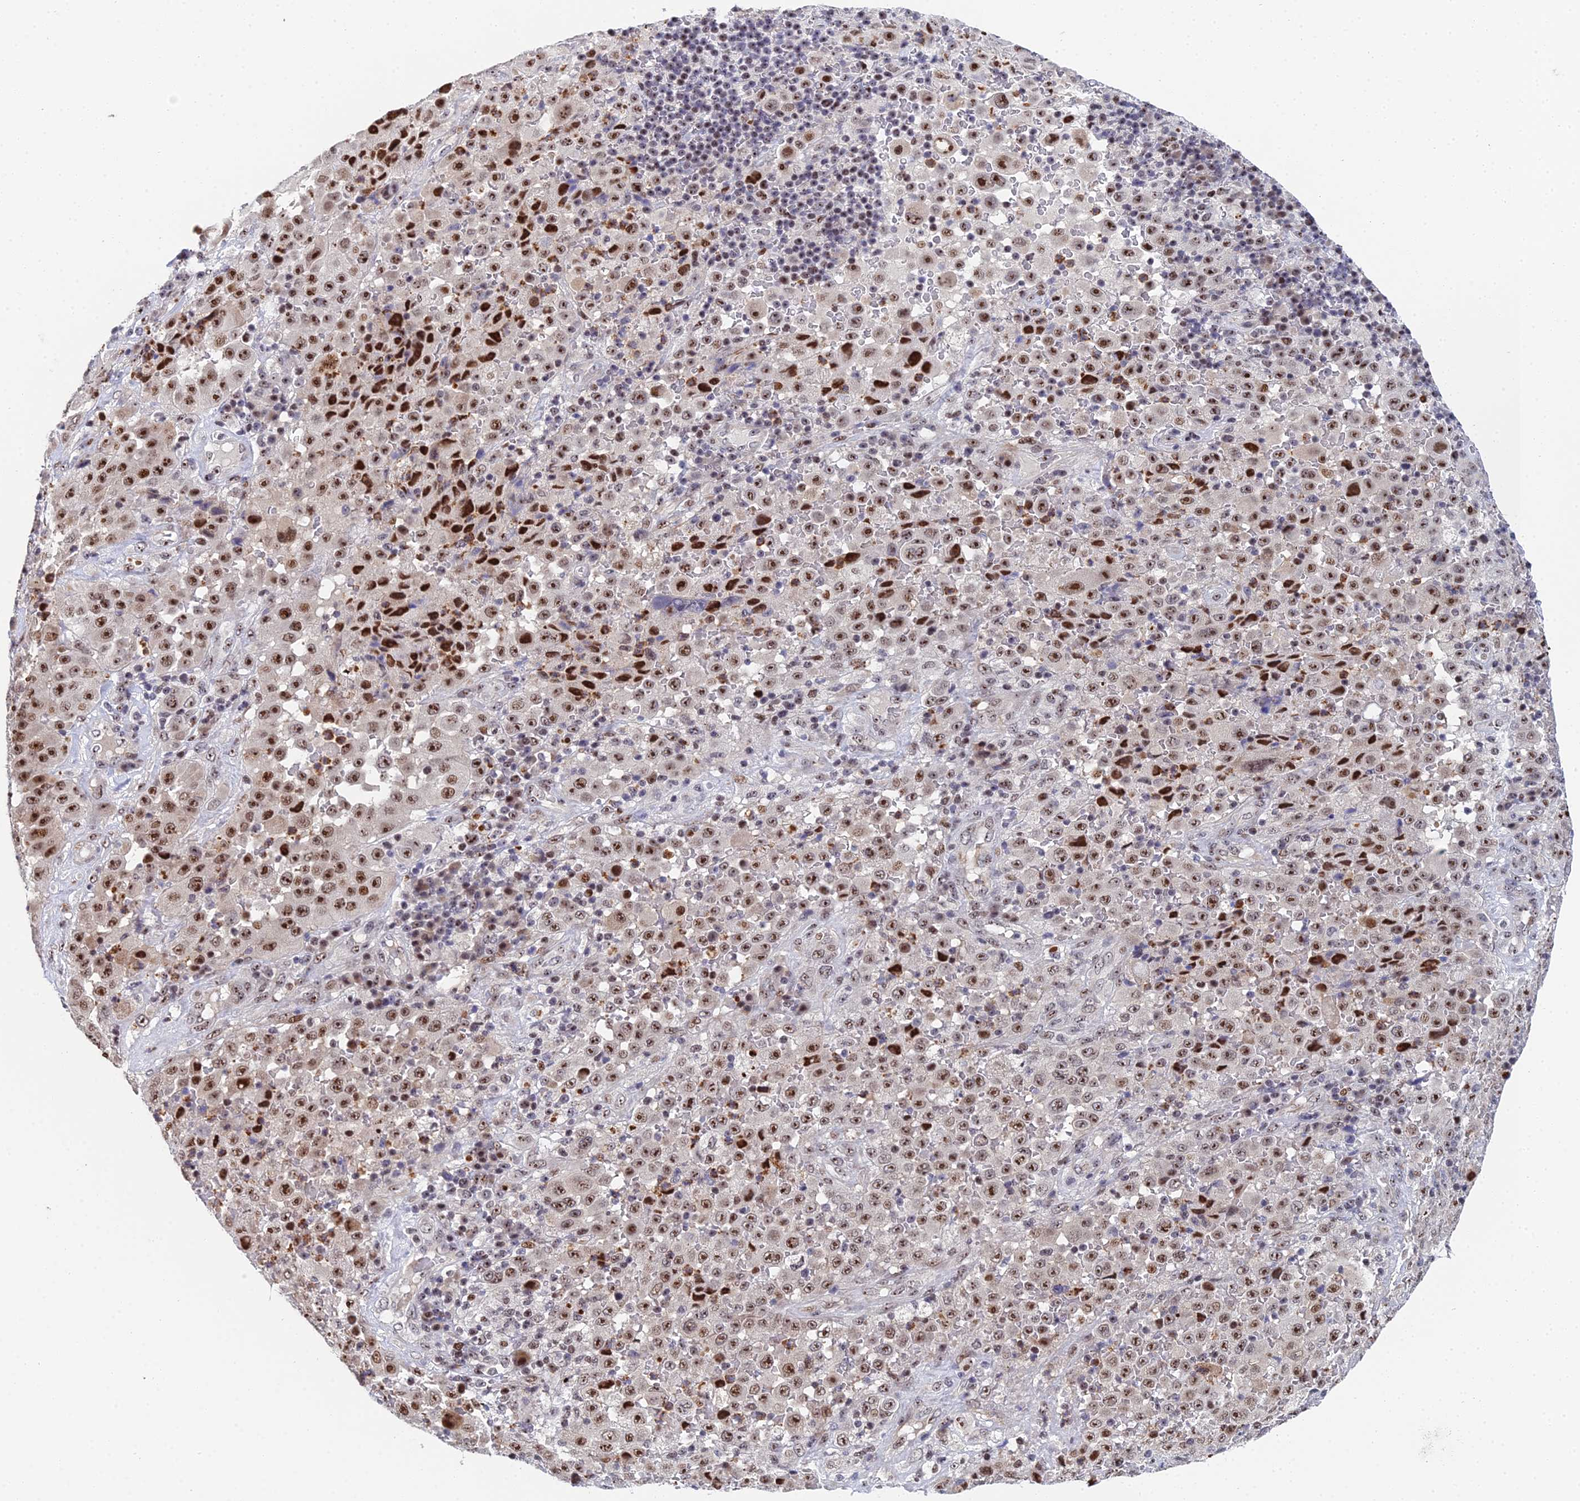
{"staining": {"intensity": "strong", "quantity": ">75%", "location": "nuclear"}, "tissue": "melanoma", "cell_type": "Tumor cells", "image_type": "cancer", "snomed": [{"axis": "morphology", "description": "Malignant melanoma, Metastatic site"}, {"axis": "topography", "description": "Lymph node"}], "caption": "Immunohistochemistry image of human melanoma stained for a protein (brown), which shows high levels of strong nuclear expression in about >75% of tumor cells.", "gene": "TIFA", "patient": {"sex": "male", "age": 62}}